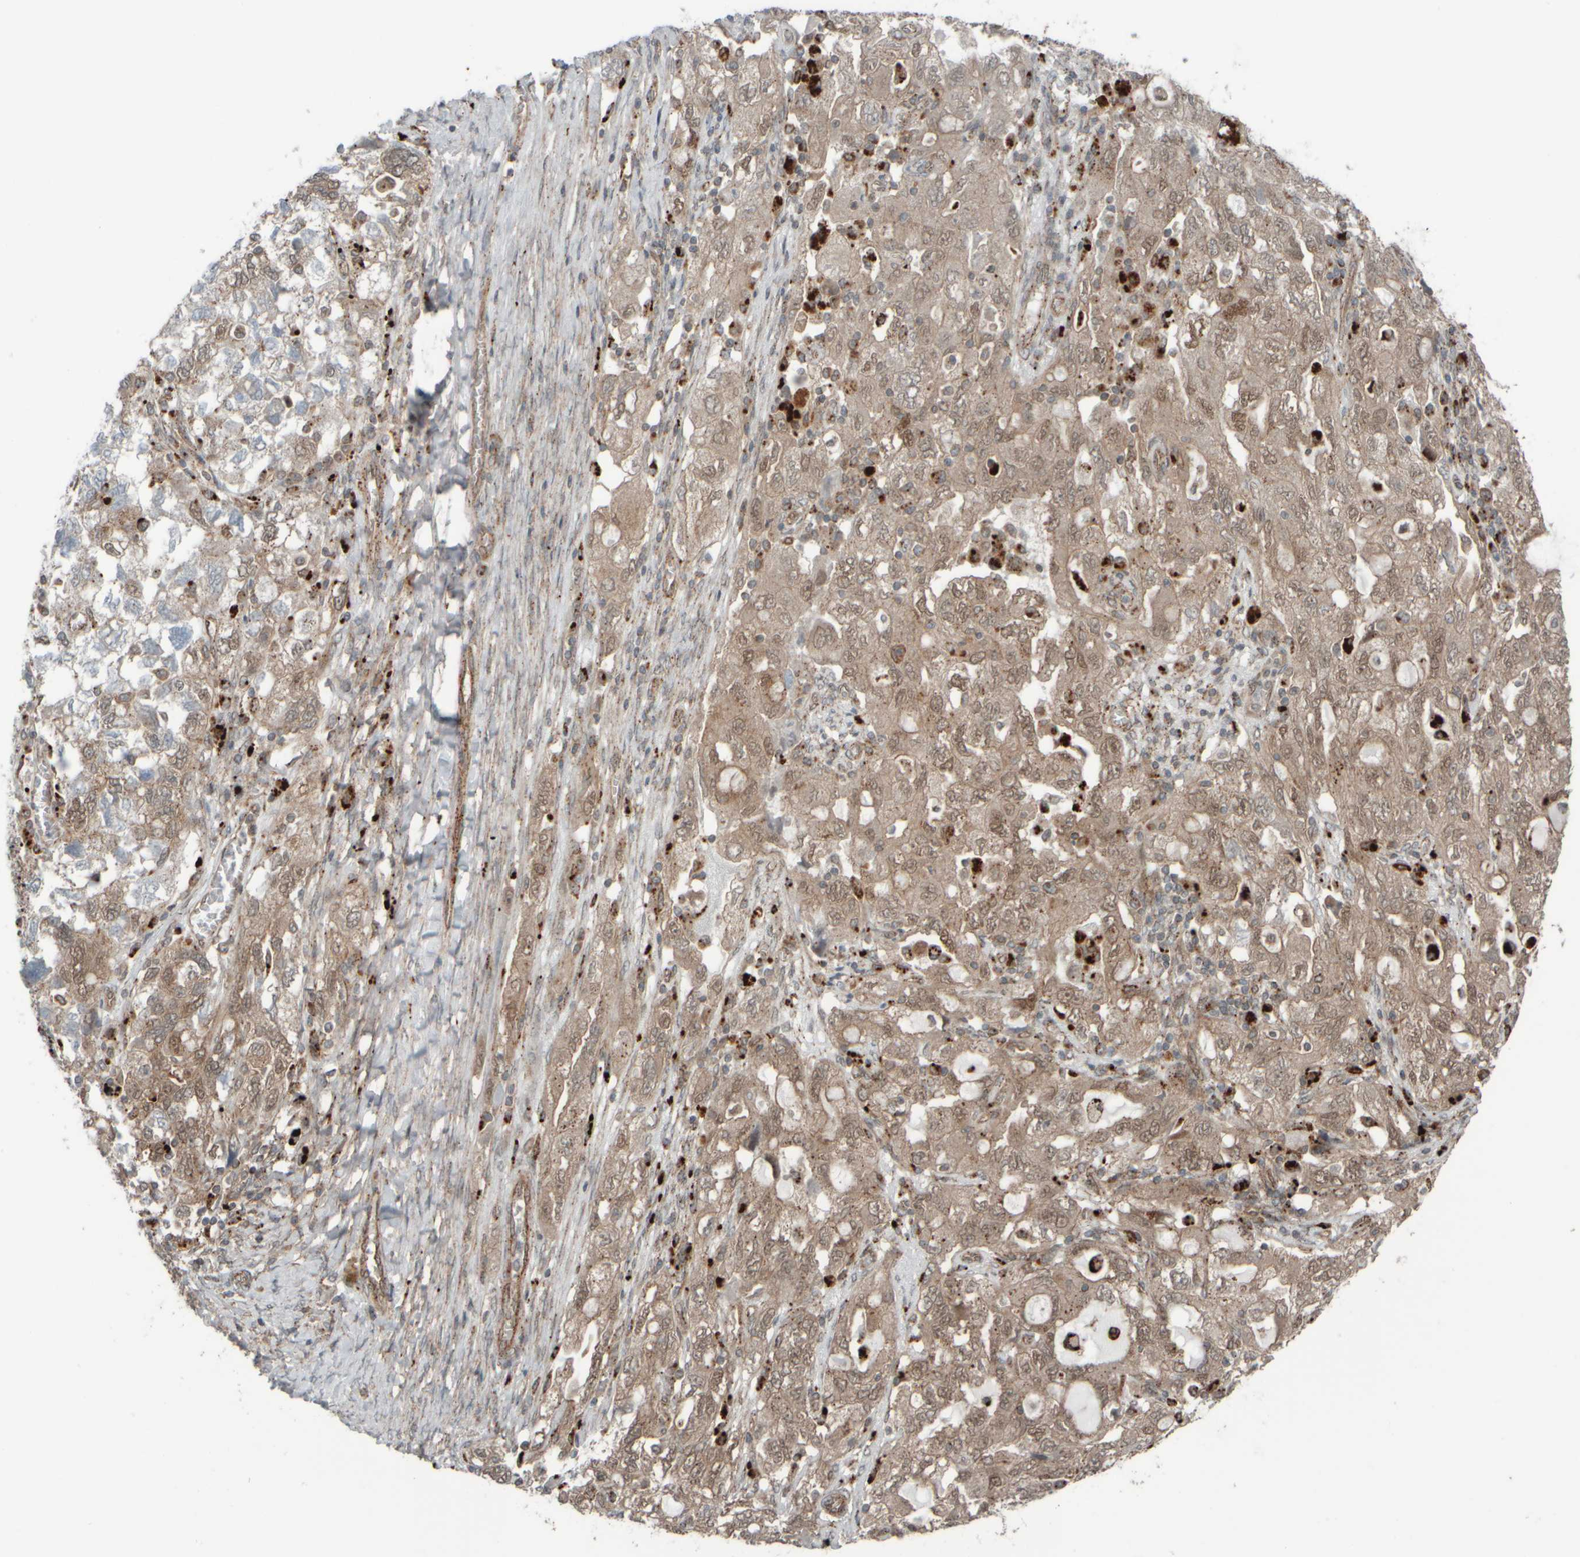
{"staining": {"intensity": "weak", "quantity": ">75%", "location": "cytoplasmic/membranous,nuclear"}, "tissue": "ovarian cancer", "cell_type": "Tumor cells", "image_type": "cancer", "snomed": [{"axis": "morphology", "description": "Carcinoma, NOS"}, {"axis": "morphology", "description": "Cystadenocarcinoma, serous, NOS"}, {"axis": "topography", "description": "Ovary"}], "caption": "Weak cytoplasmic/membranous and nuclear positivity for a protein is identified in about >75% of tumor cells of ovarian cancer (carcinoma) using immunohistochemistry (IHC).", "gene": "GIGYF1", "patient": {"sex": "female", "age": 69}}